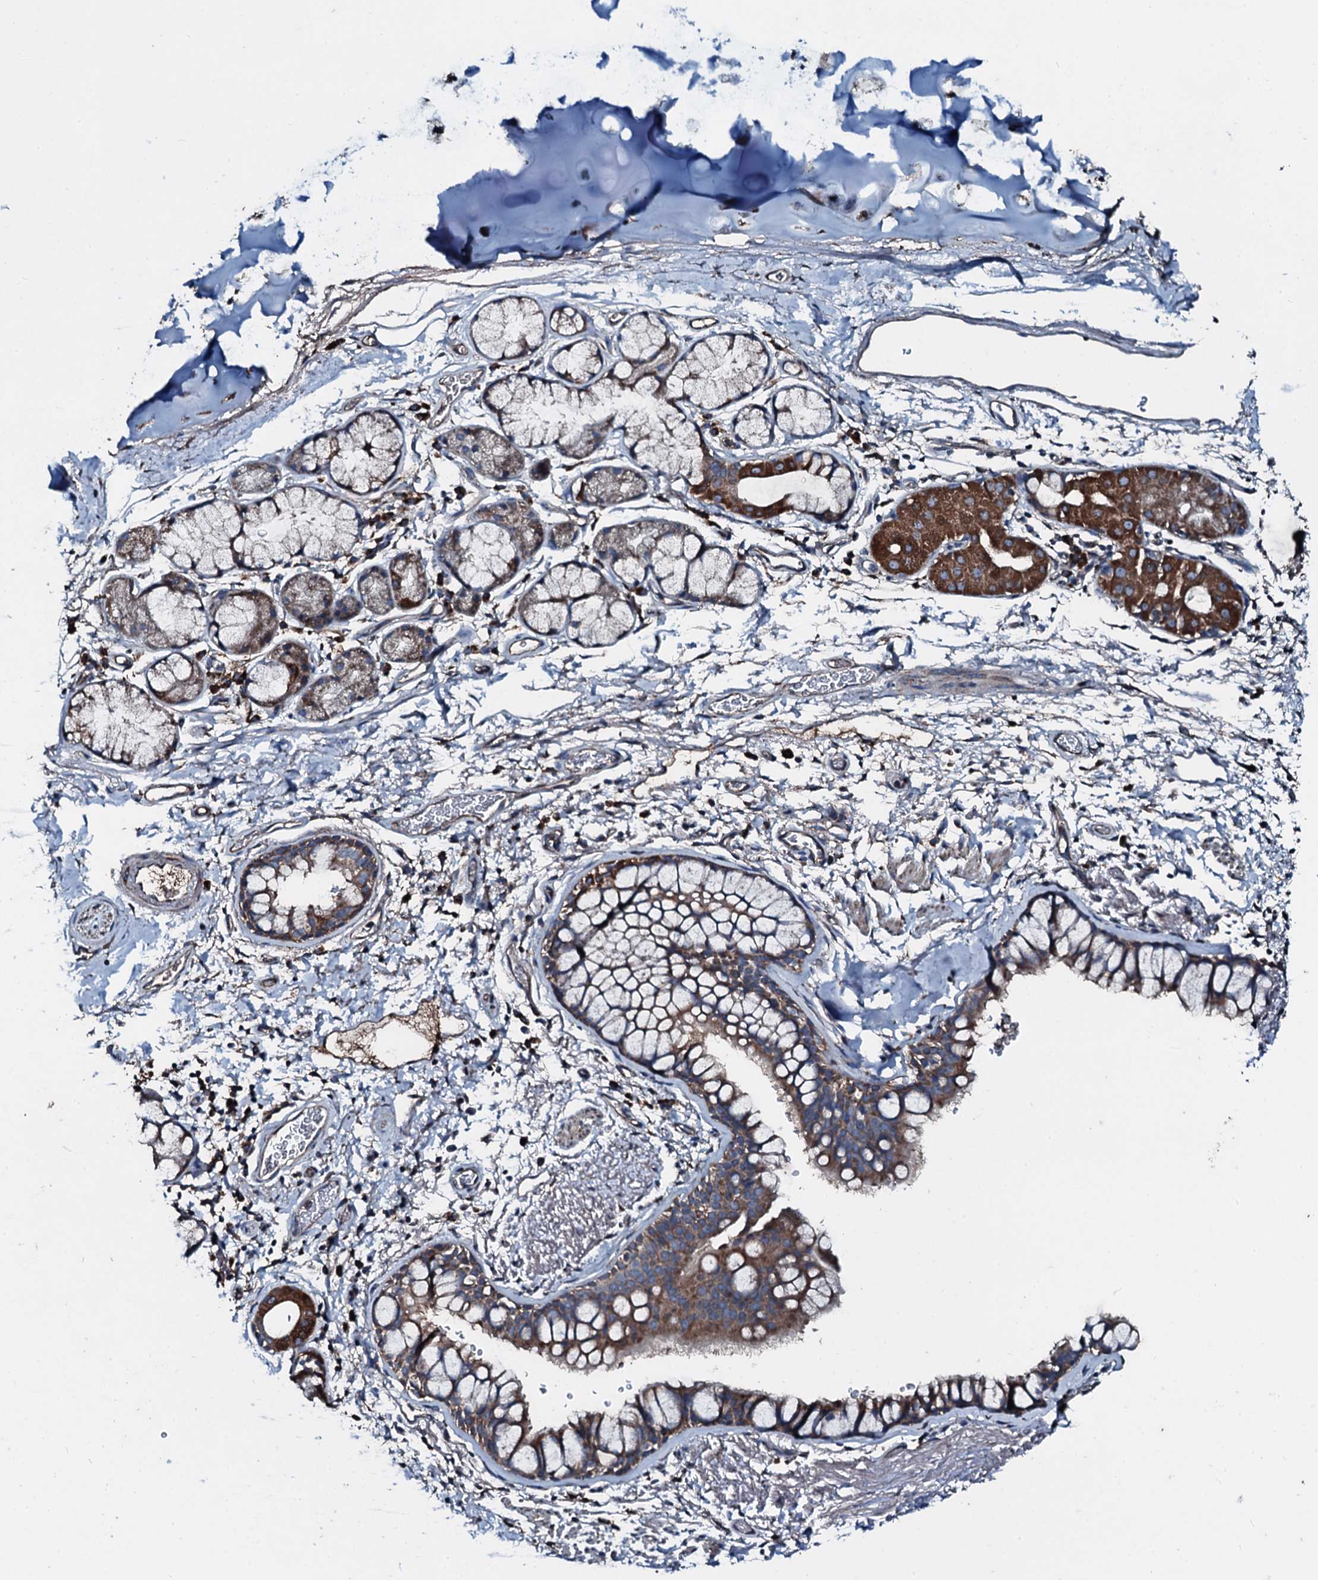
{"staining": {"intensity": "strong", "quantity": ">75%", "location": "cytoplasmic/membranous"}, "tissue": "bronchus", "cell_type": "Respiratory epithelial cells", "image_type": "normal", "snomed": [{"axis": "morphology", "description": "Normal tissue, NOS"}, {"axis": "topography", "description": "Bronchus"}], "caption": "This image exhibits benign bronchus stained with immunohistochemistry (IHC) to label a protein in brown. The cytoplasmic/membranous of respiratory epithelial cells show strong positivity for the protein. Nuclei are counter-stained blue.", "gene": "ACSS3", "patient": {"sex": "male", "age": 65}}